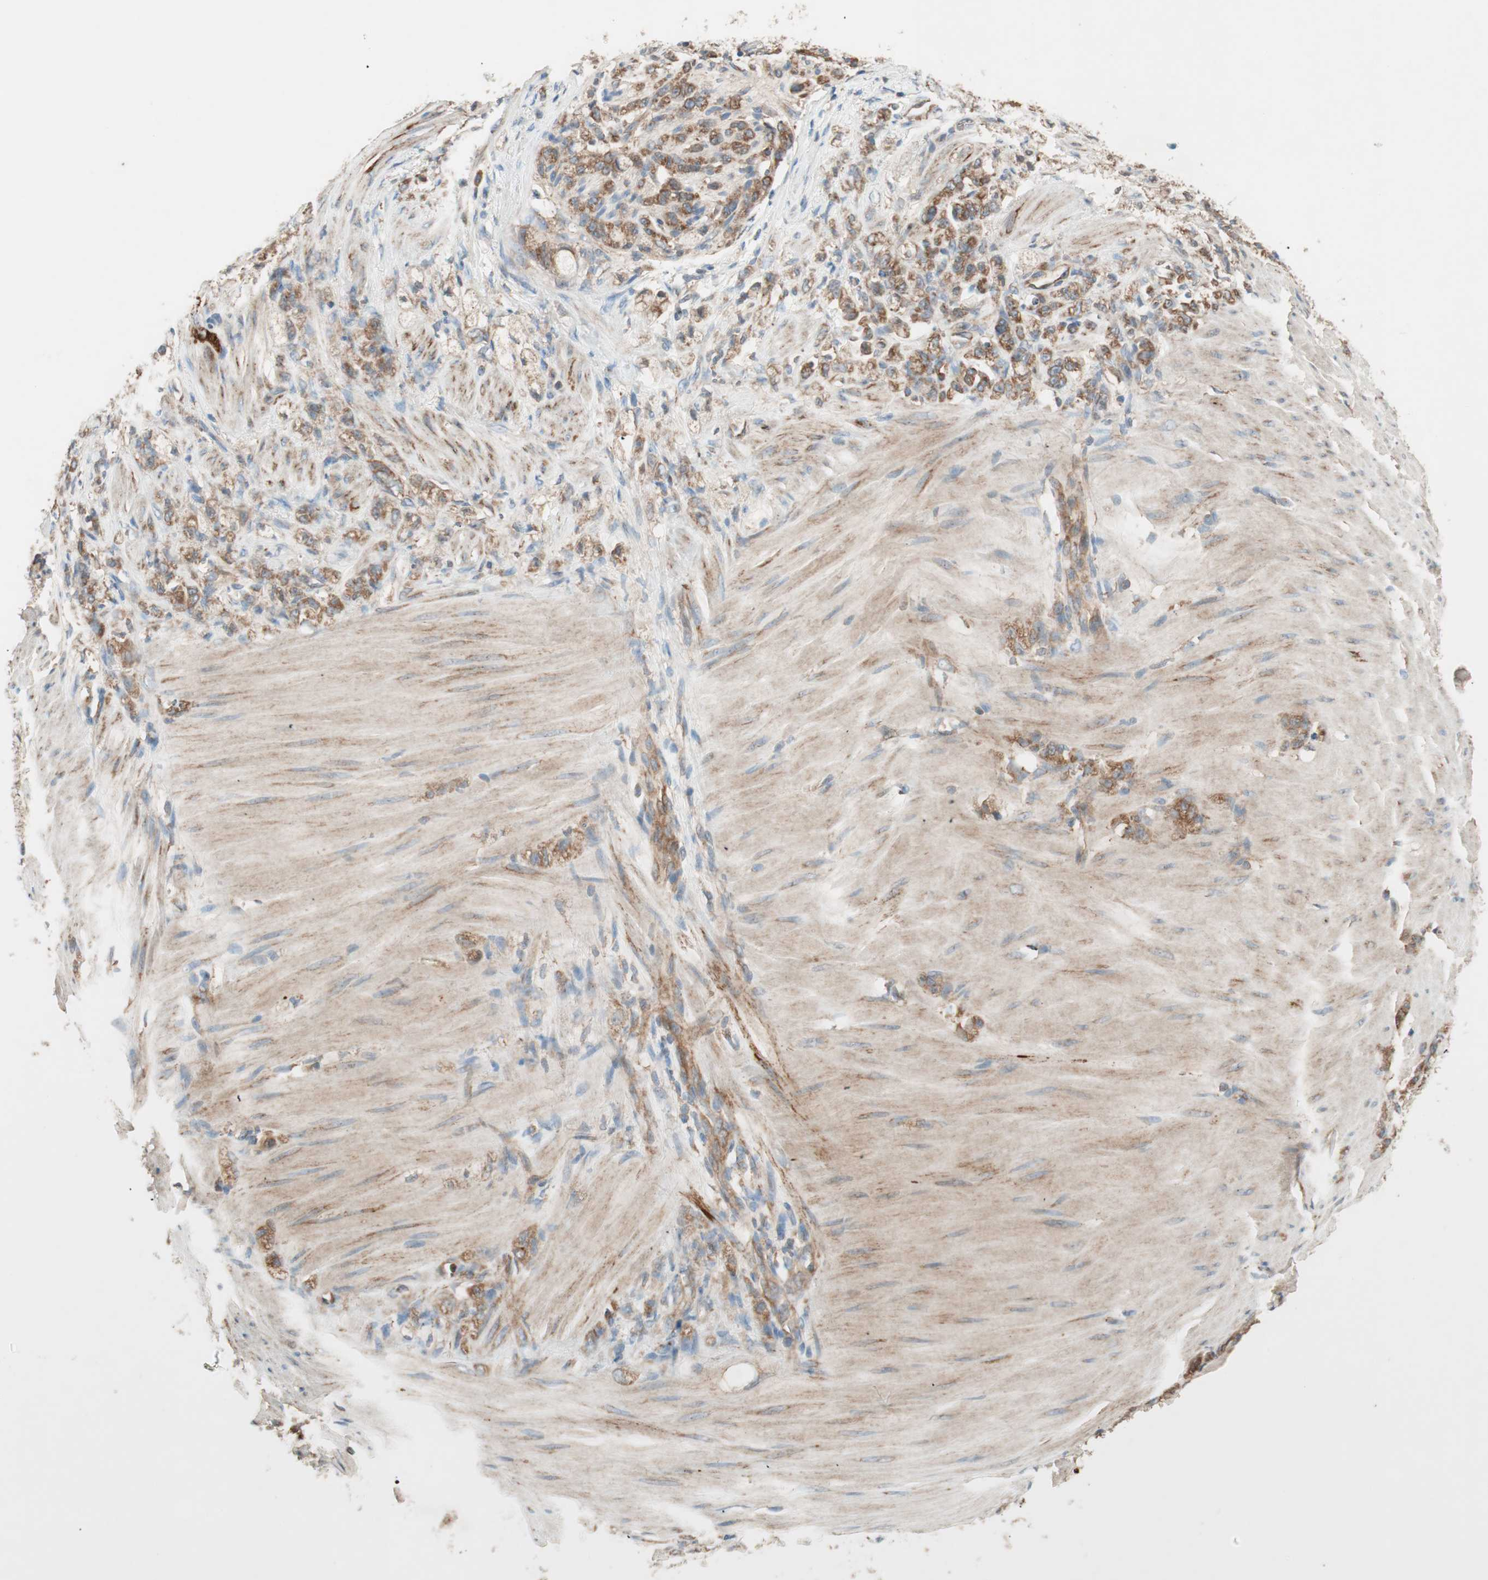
{"staining": {"intensity": "strong", "quantity": ">75%", "location": "cytoplasmic/membranous"}, "tissue": "stomach cancer", "cell_type": "Tumor cells", "image_type": "cancer", "snomed": [{"axis": "morphology", "description": "Adenocarcinoma, NOS"}, {"axis": "topography", "description": "Stomach"}], "caption": "This is an image of immunohistochemistry (IHC) staining of stomach adenocarcinoma, which shows strong positivity in the cytoplasmic/membranous of tumor cells.", "gene": "CC2D1A", "patient": {"sex": "male", "age": 82}}